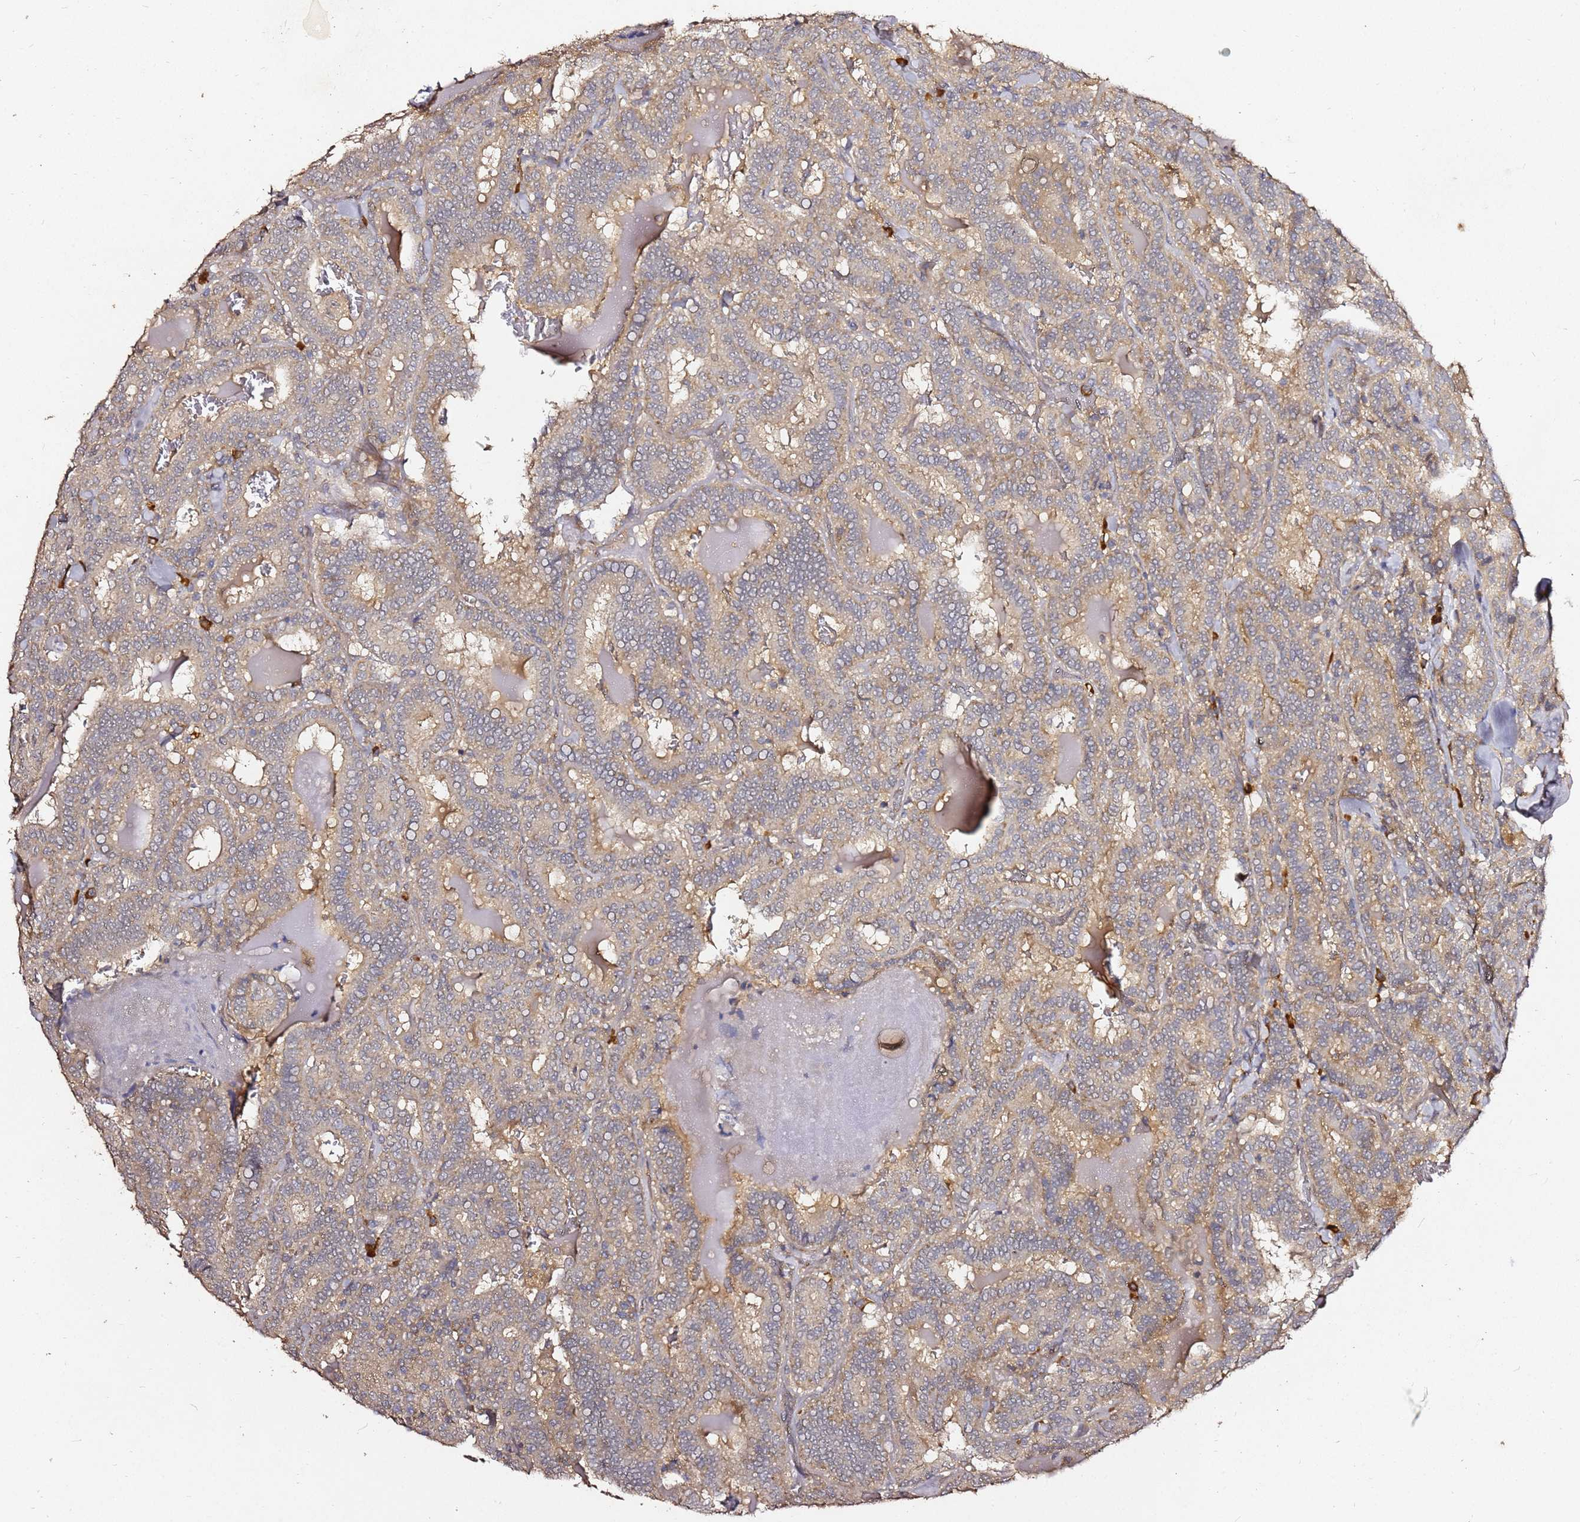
{"staining": {"intensity": "weak", "quantity": "<25%", "location": "cytoplasmic/membranous"}, "tissue": "thyroid cancer", "cell_type": "Tumor cells", "image_type": "cancer", "snomed": [{"axis": "morphology", "description": "Papillary adenocarcinoma, NOS"}, {"axis": "topography", "description": "Thyroid gland"}], "caption": "Thyroid papillary adenocarcinoma stained for a protein using immunohistochemistry (IHC) exhibits no positivity tumor cells.", "gene": "C6orf136", "patient": {"sex": "female", "age": 72}}